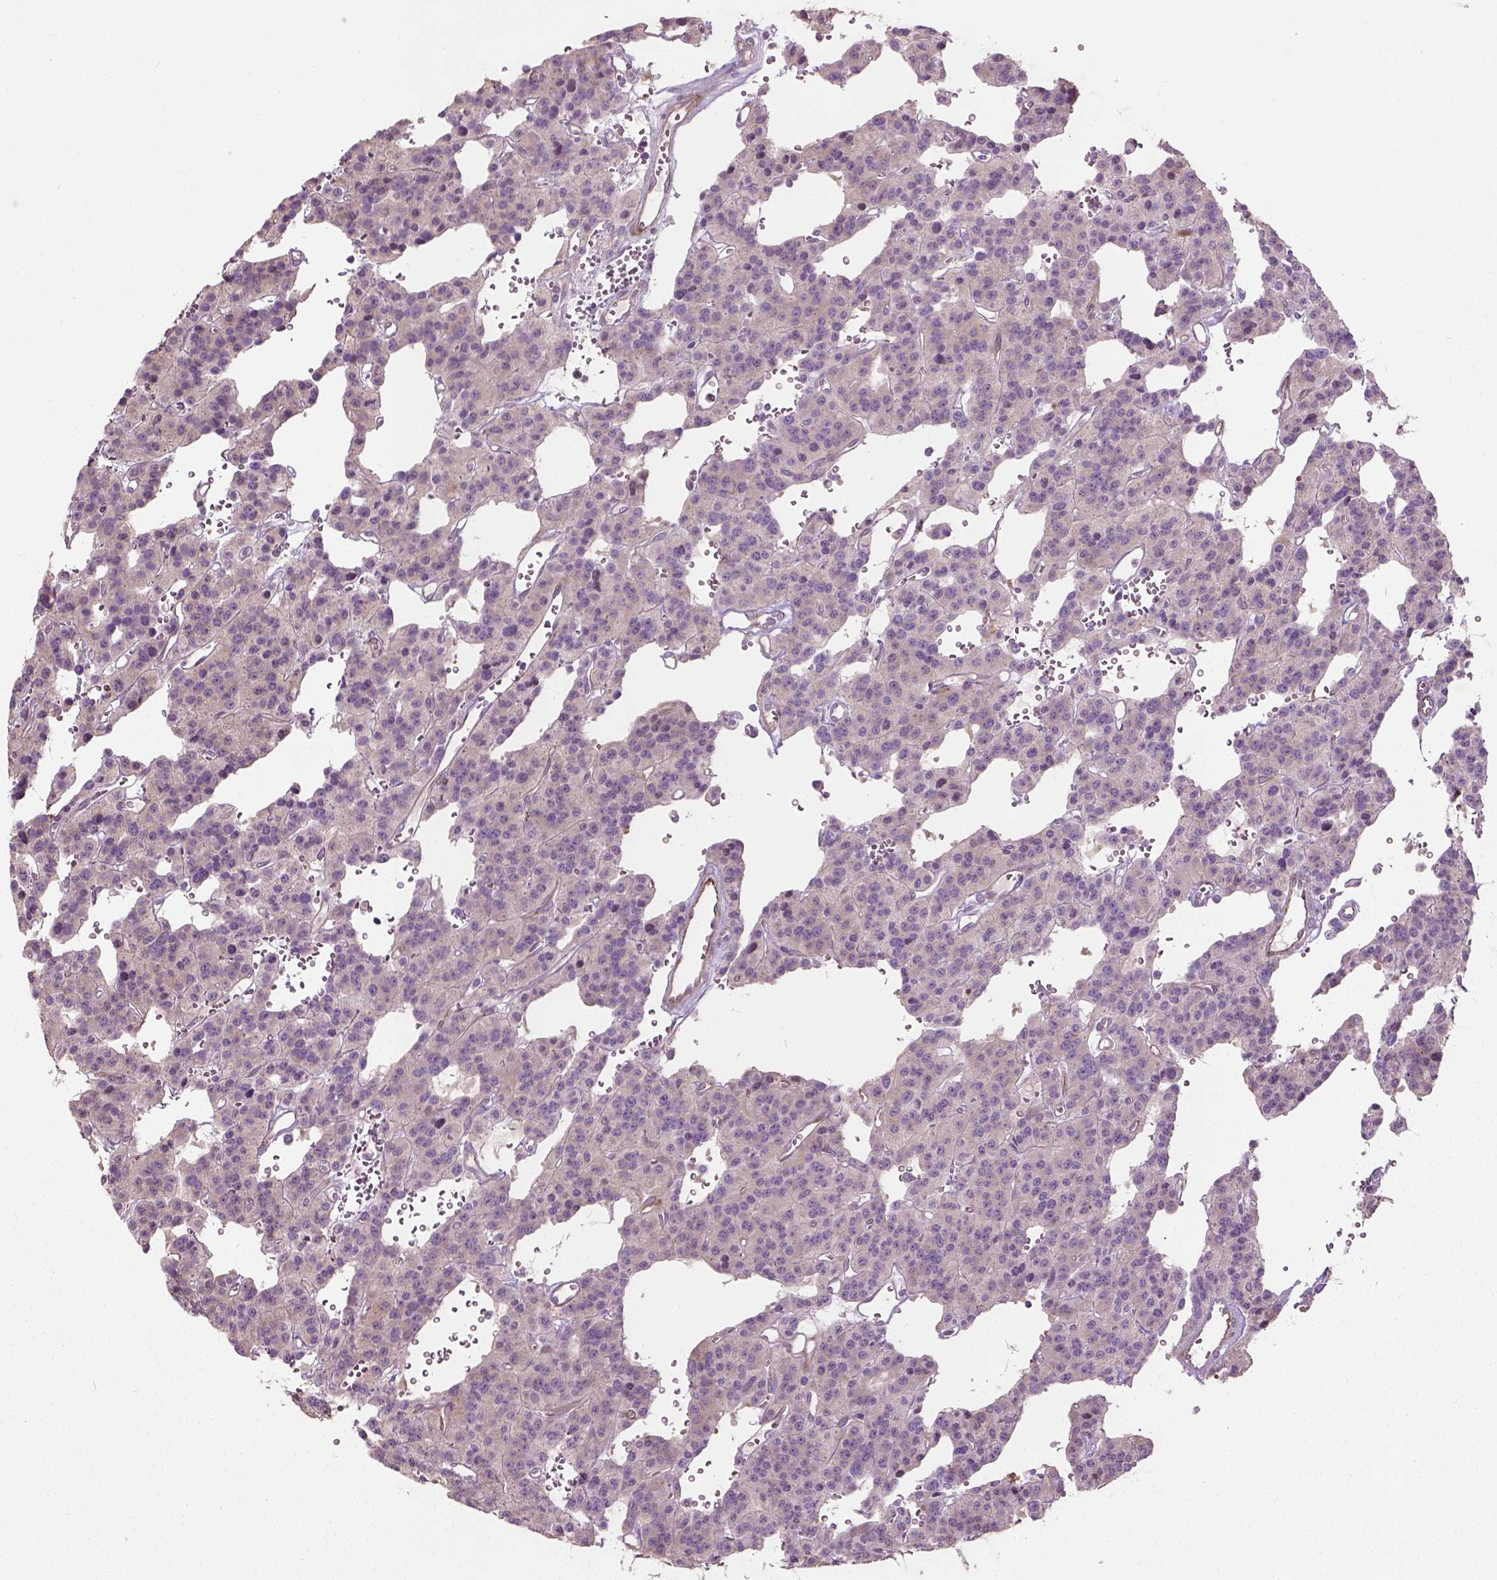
{"staining": {"intensity": "negative", "quantity": "none", "location": "none"}, "tissue": "carcinoid", "cell_type": "Tumor cells", "image_type": "cancer", "snomed": [{"axis": "morphology", "description": "Carcinoid, malignant, NOS"}, {"axis": "topography", "description": "Lung"}], "caption": "Carcinoid was stained to show a protein in brown. There is no significant staining in tumor cells.", "gene": "PKP3", "patient": {"sex": "female", "age": 71}}